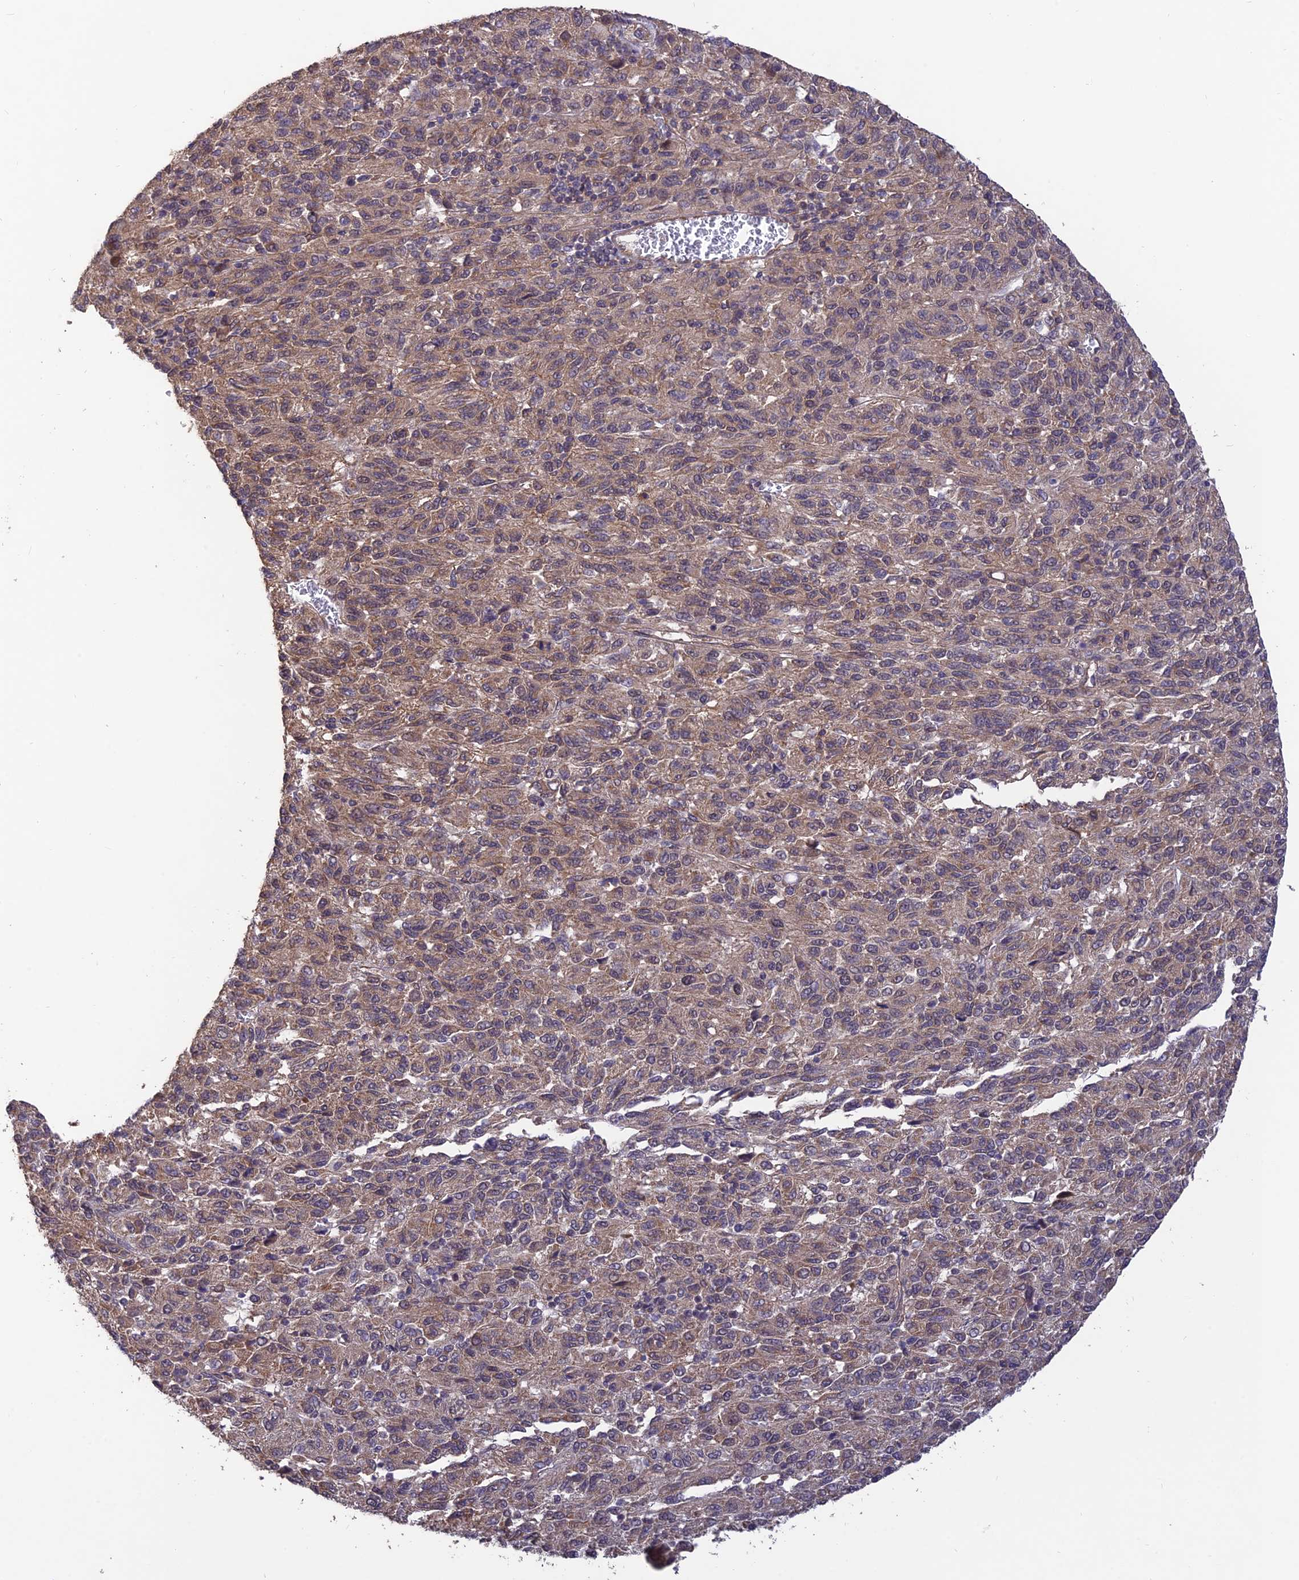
{"staining": {"intensity": "weak", "quantity": ">75%", "location": "cytoplasmic/membranous"}, "tissue": "melanoma", "cell_type": "Tumor cells", "image_type": "cancer", "snomed": [{"axis": "morphology", "description": "Malignant melanoma, Metastatic site"}, {"axis": "topography", "description": "Lung"}], "caption": "Immunohistochemical staining of melanoma shows low levels of weak cytoplasmic/membranous positivity in about >75% of tumor cells. Using DAB (brown) and hematoxylin (blue) stains, captured at high magnification using brightfield microscopy.", "gene": "PAGR1", "patient": {"sex": "male", "age": 64}}